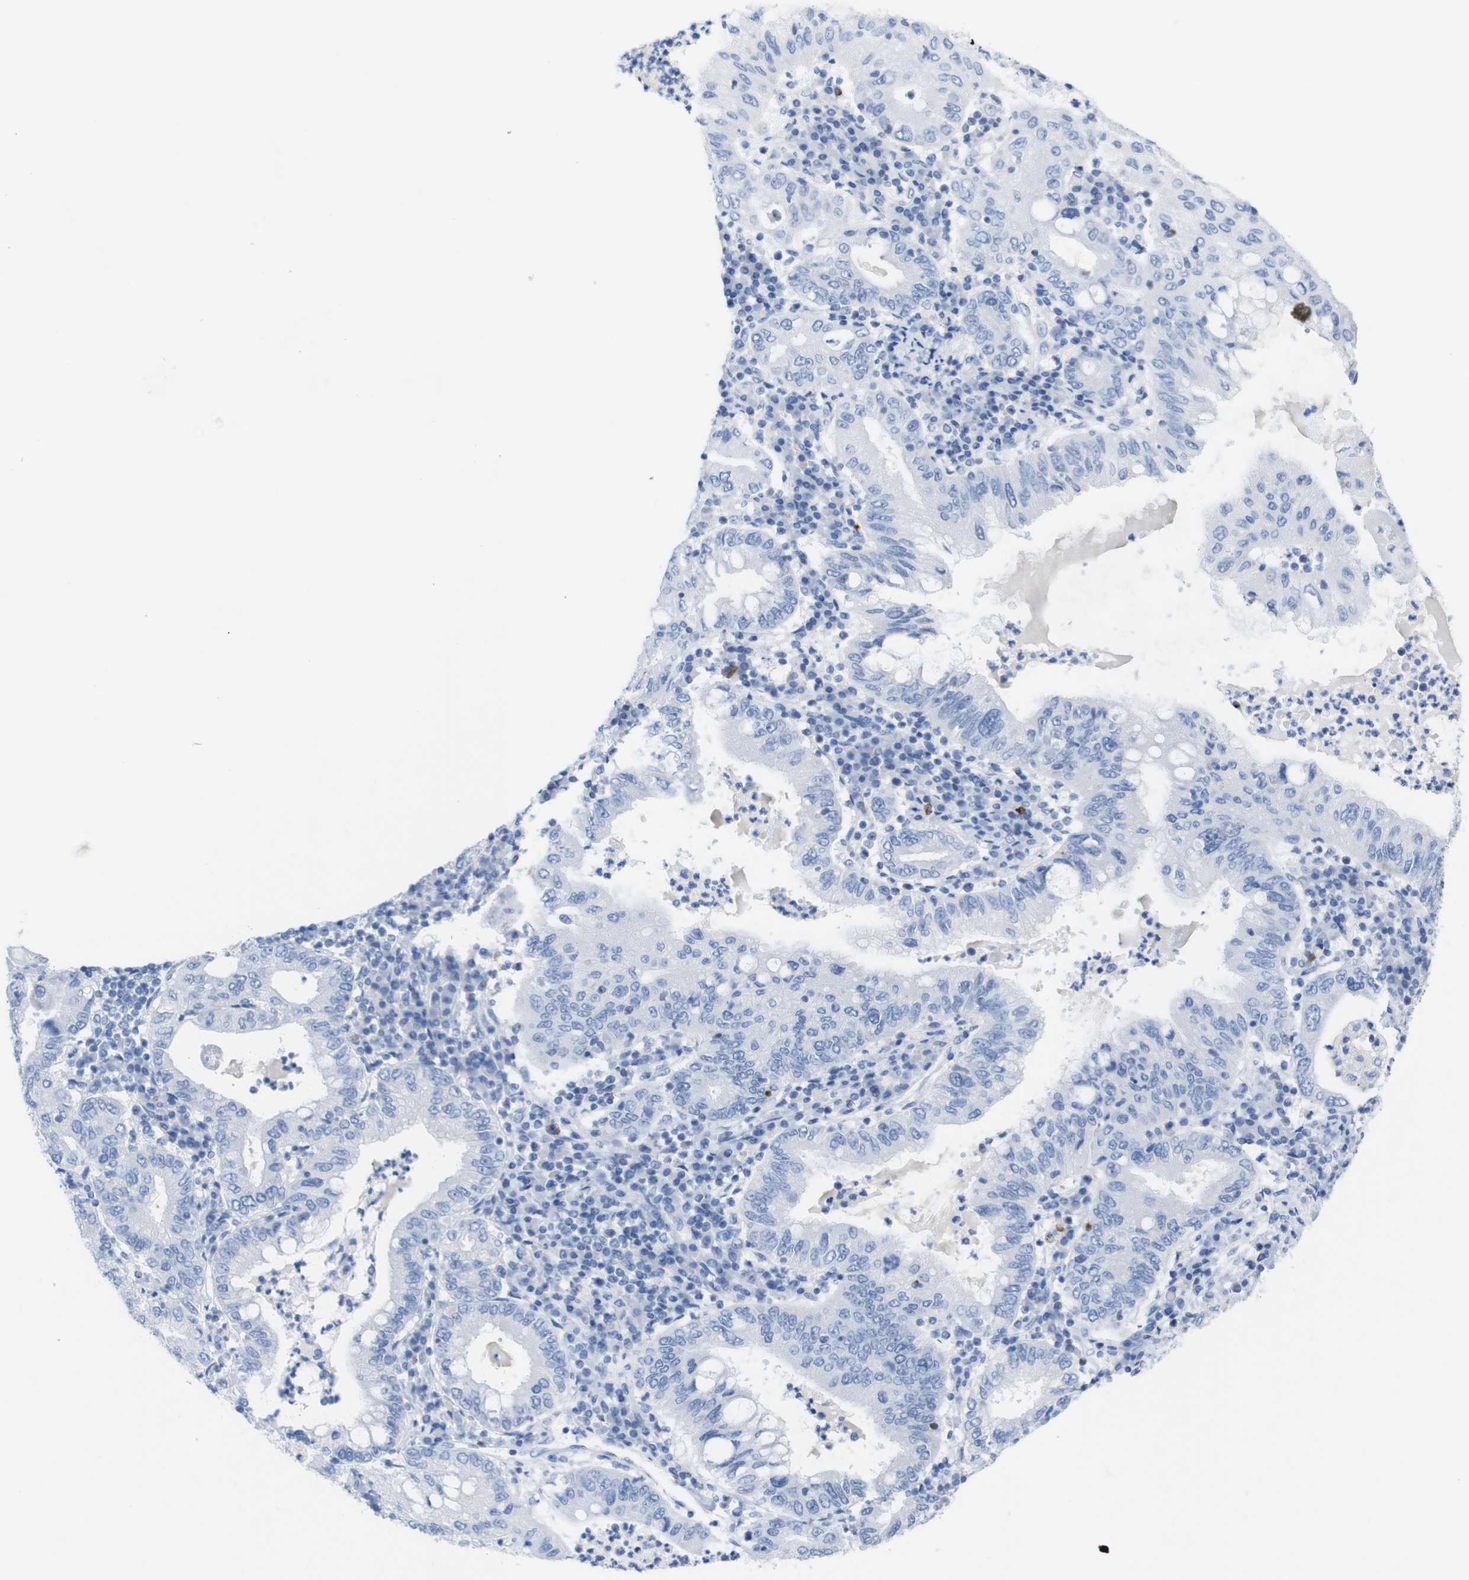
{"staining": {"intensity": "negative", "quantity": "none", "location": "none"}, "tissue": "stomach cancer", "cell_type": "Tumor cells", "image_type": "cancer", "snomed": [{"axis": "morphology", "description": "Normal tissue, NOS"}, {"axis": "morphology", "description": "Adenocarcinoma, NOS"}, {"axis": "topography", "description": "Esophagus"}, {"axis": "topography", "description": "Stomach, upper"}, {"axis": "topography", "description": "Peripheral nerve tissue"}], "caption": "Immunohistochemical staining of stomach cancer shows no significant staining in tumor cells.", "gene": "LAG3", "patient": {"sex": "male", "age": 62}}